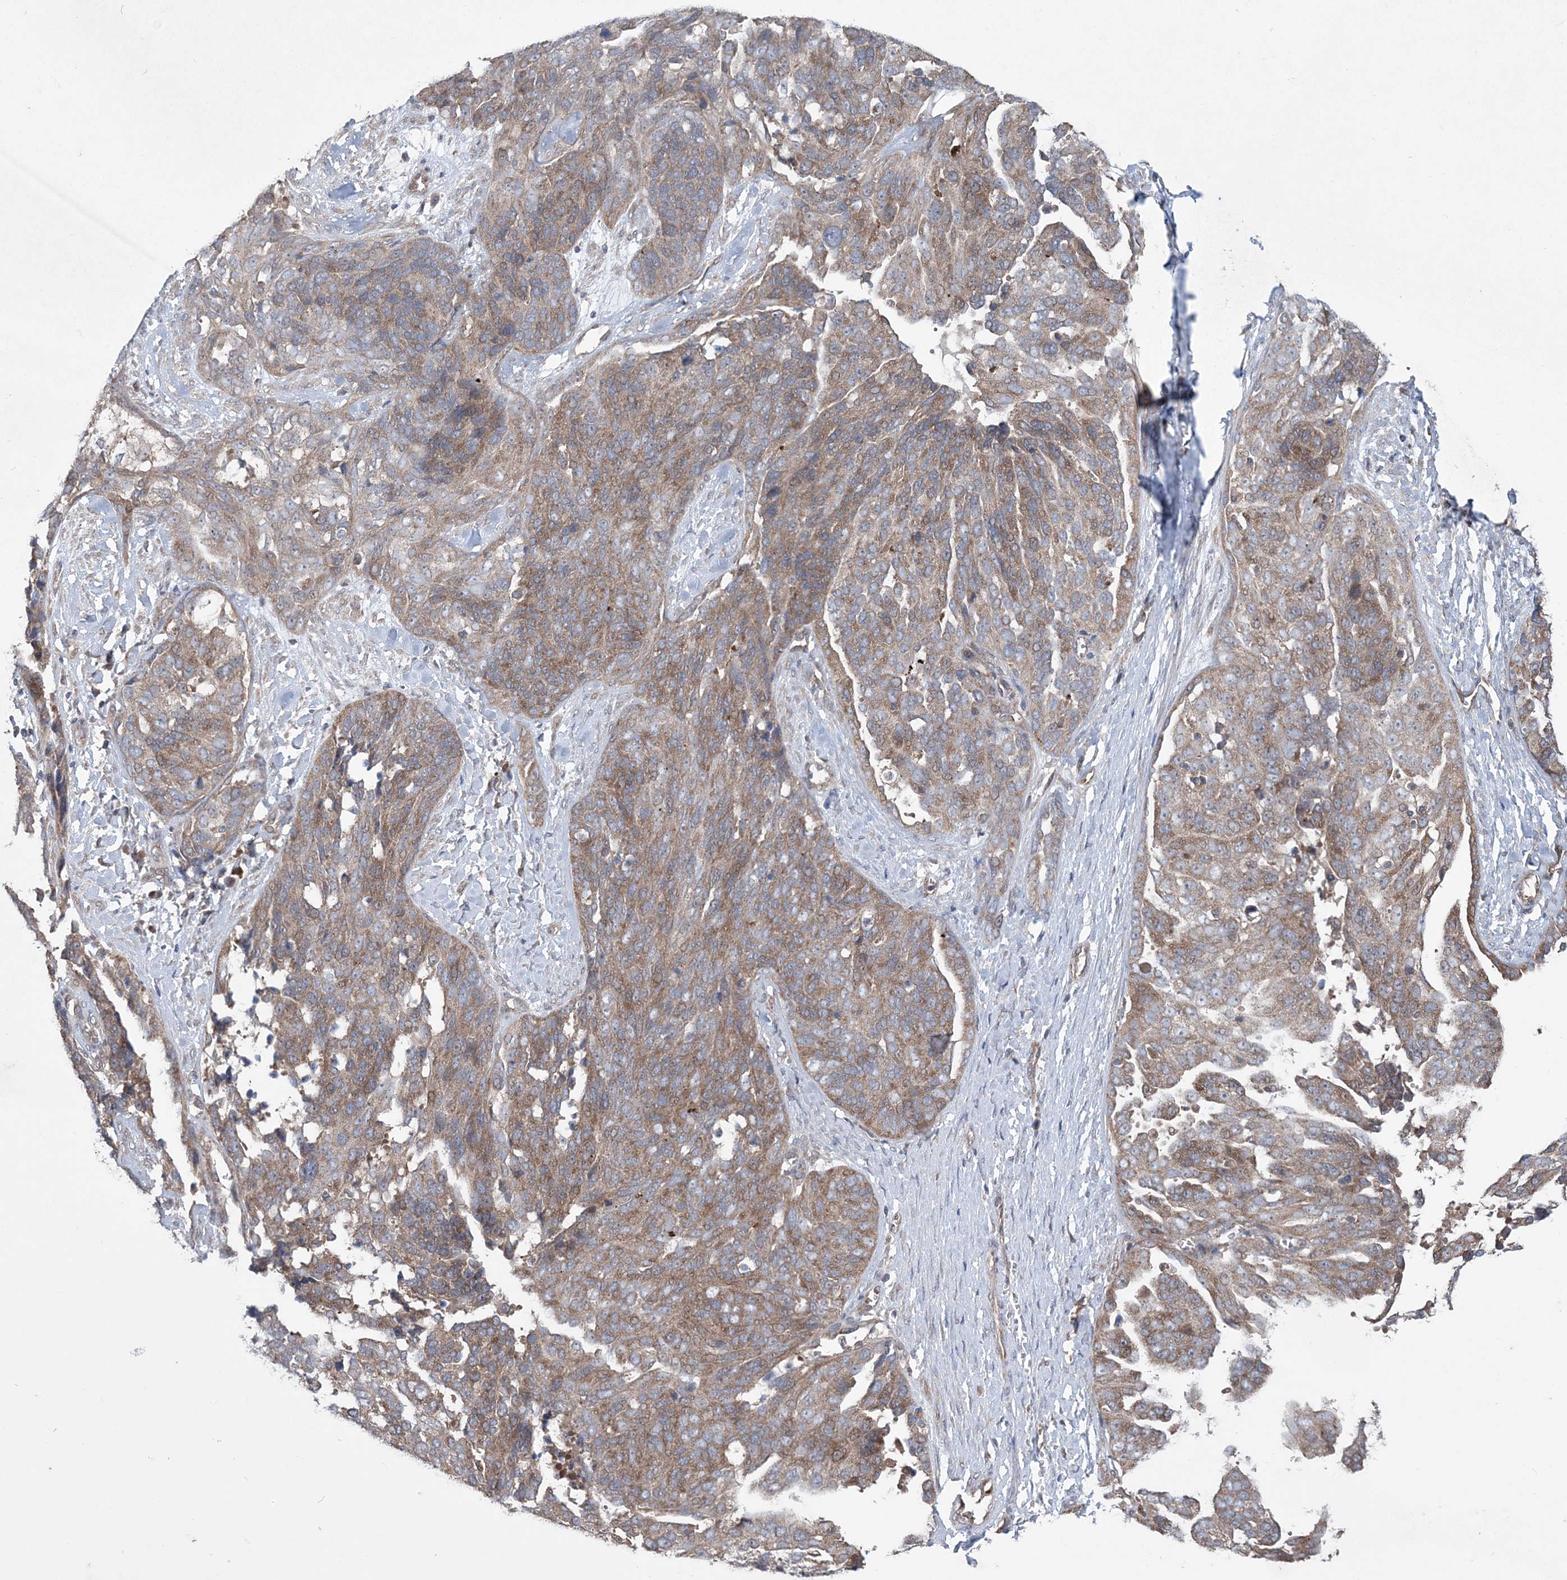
{"staining": {"intensity": "moderate", "quantity": "25%-75%", "location": "cytoplasmic/membranous"}, "tissue": "ovarian cancer", "cell_type": "Tumor cells", "image_type": "cancer", "snomed": [{"axis": "morphology", "description": "Cystadenocarcinoma, serous, NOS"}, {"axis": "topography", "description": "Ovary"}], "caption": "Immunohistochemistry (IHC) of human serous cystadenocarcinoma (ovarian) exhibits medium levels of moderate cytoplasmic/membranous positivity in approximately 25%-75% of tumor cells.", "gene": "MTRF1L", "patient": {"sex": "female", "age": 44}}